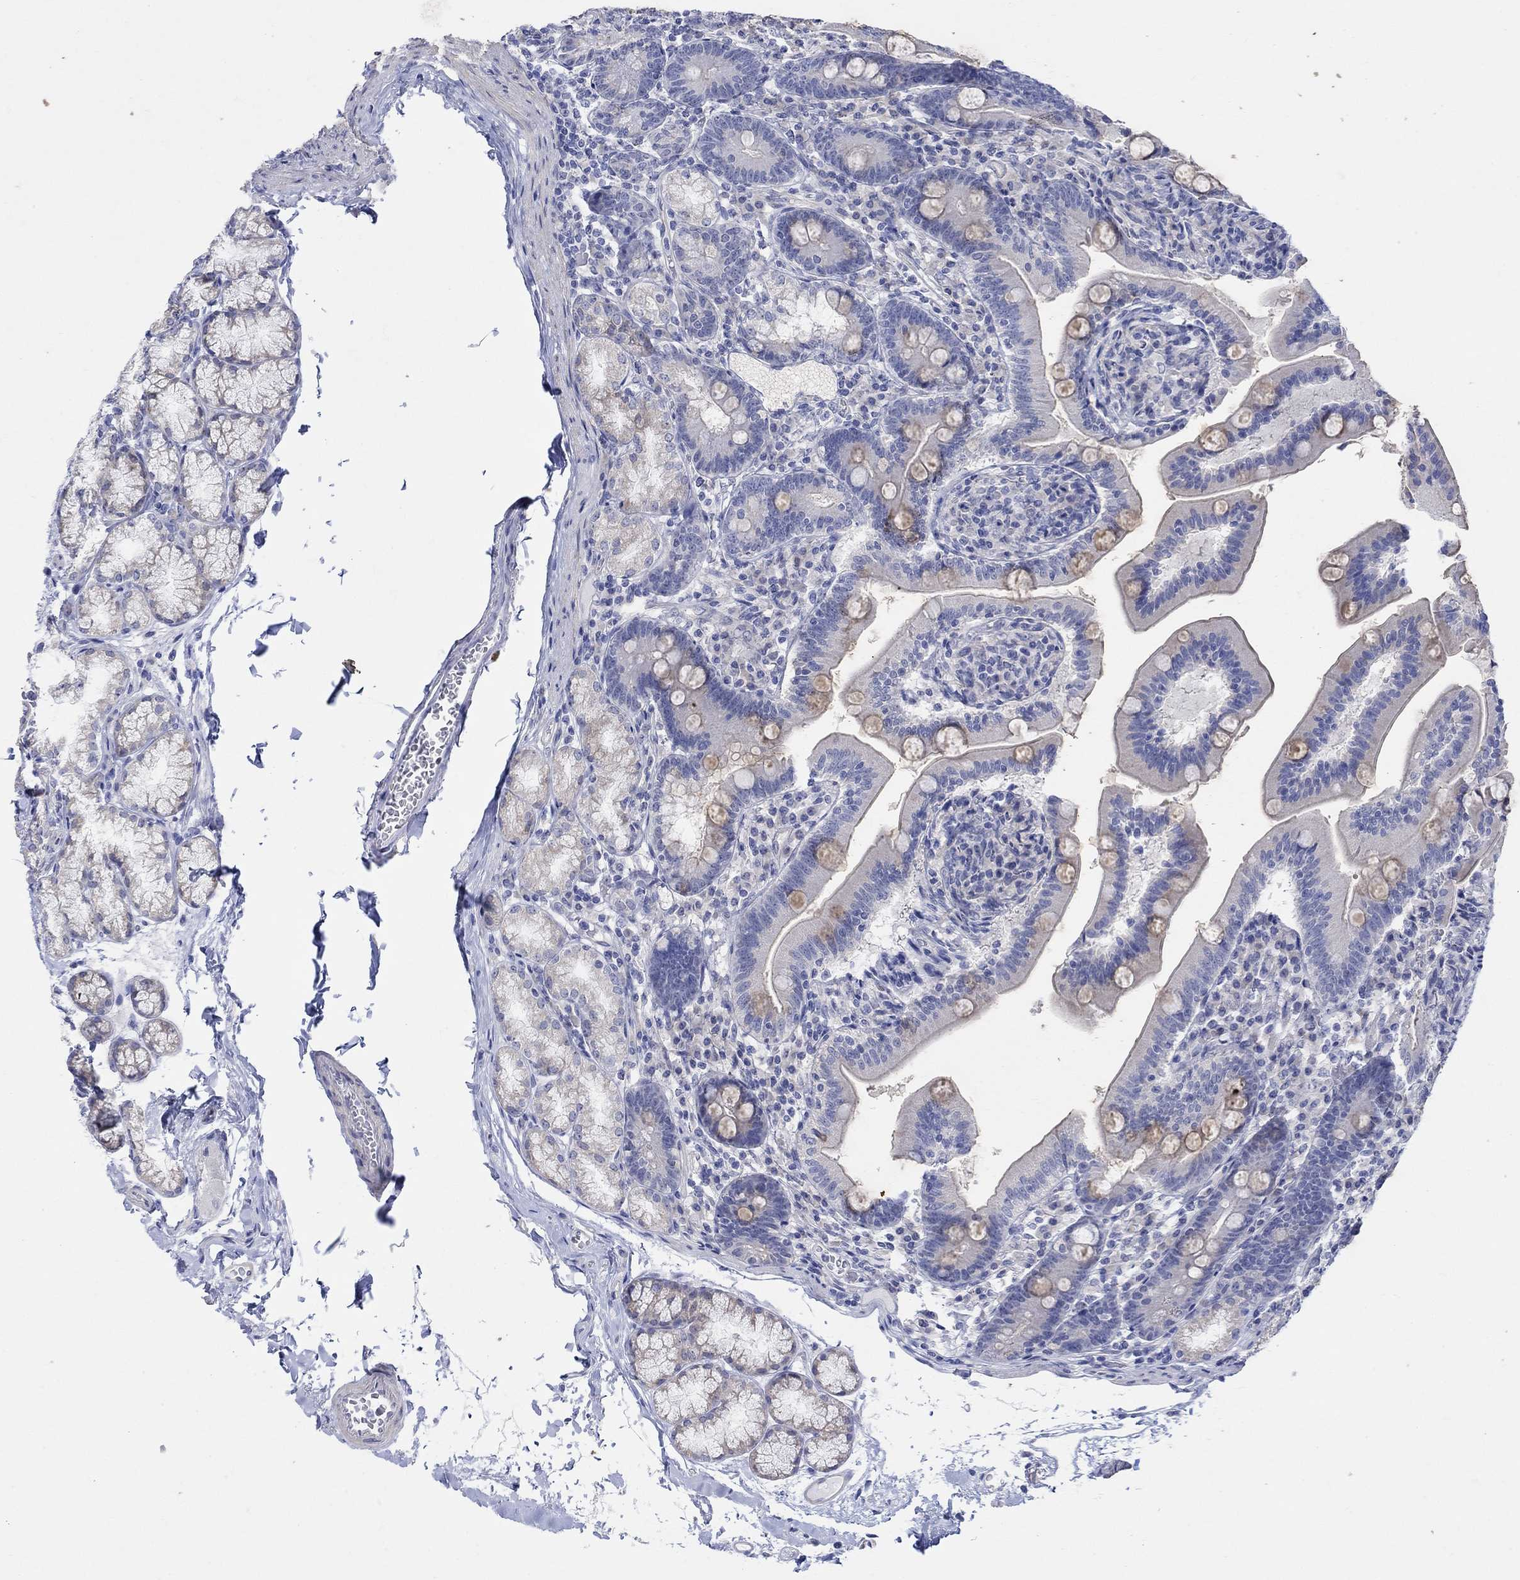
{"staining": {"intensity": "negative", "quantity": "none", "location": "none"}, "tissue": "duodenum", "cell_type": "Glandular cells", "image_type": "normal", "snomed": [{"axis": "morphology", "description": "Normal tissue, NOS"}, {"axis": "topography", "description": "Duodenum"}], "caption": "Immunohistochemistry (IHC) image of benign duodenum stained for a protein (brown), which shows no staining in glandular cells. (DAB immunohistochemistry, high magnification).", "gene": "KRT222", "patient": {"sex": "female", "age": 67}}